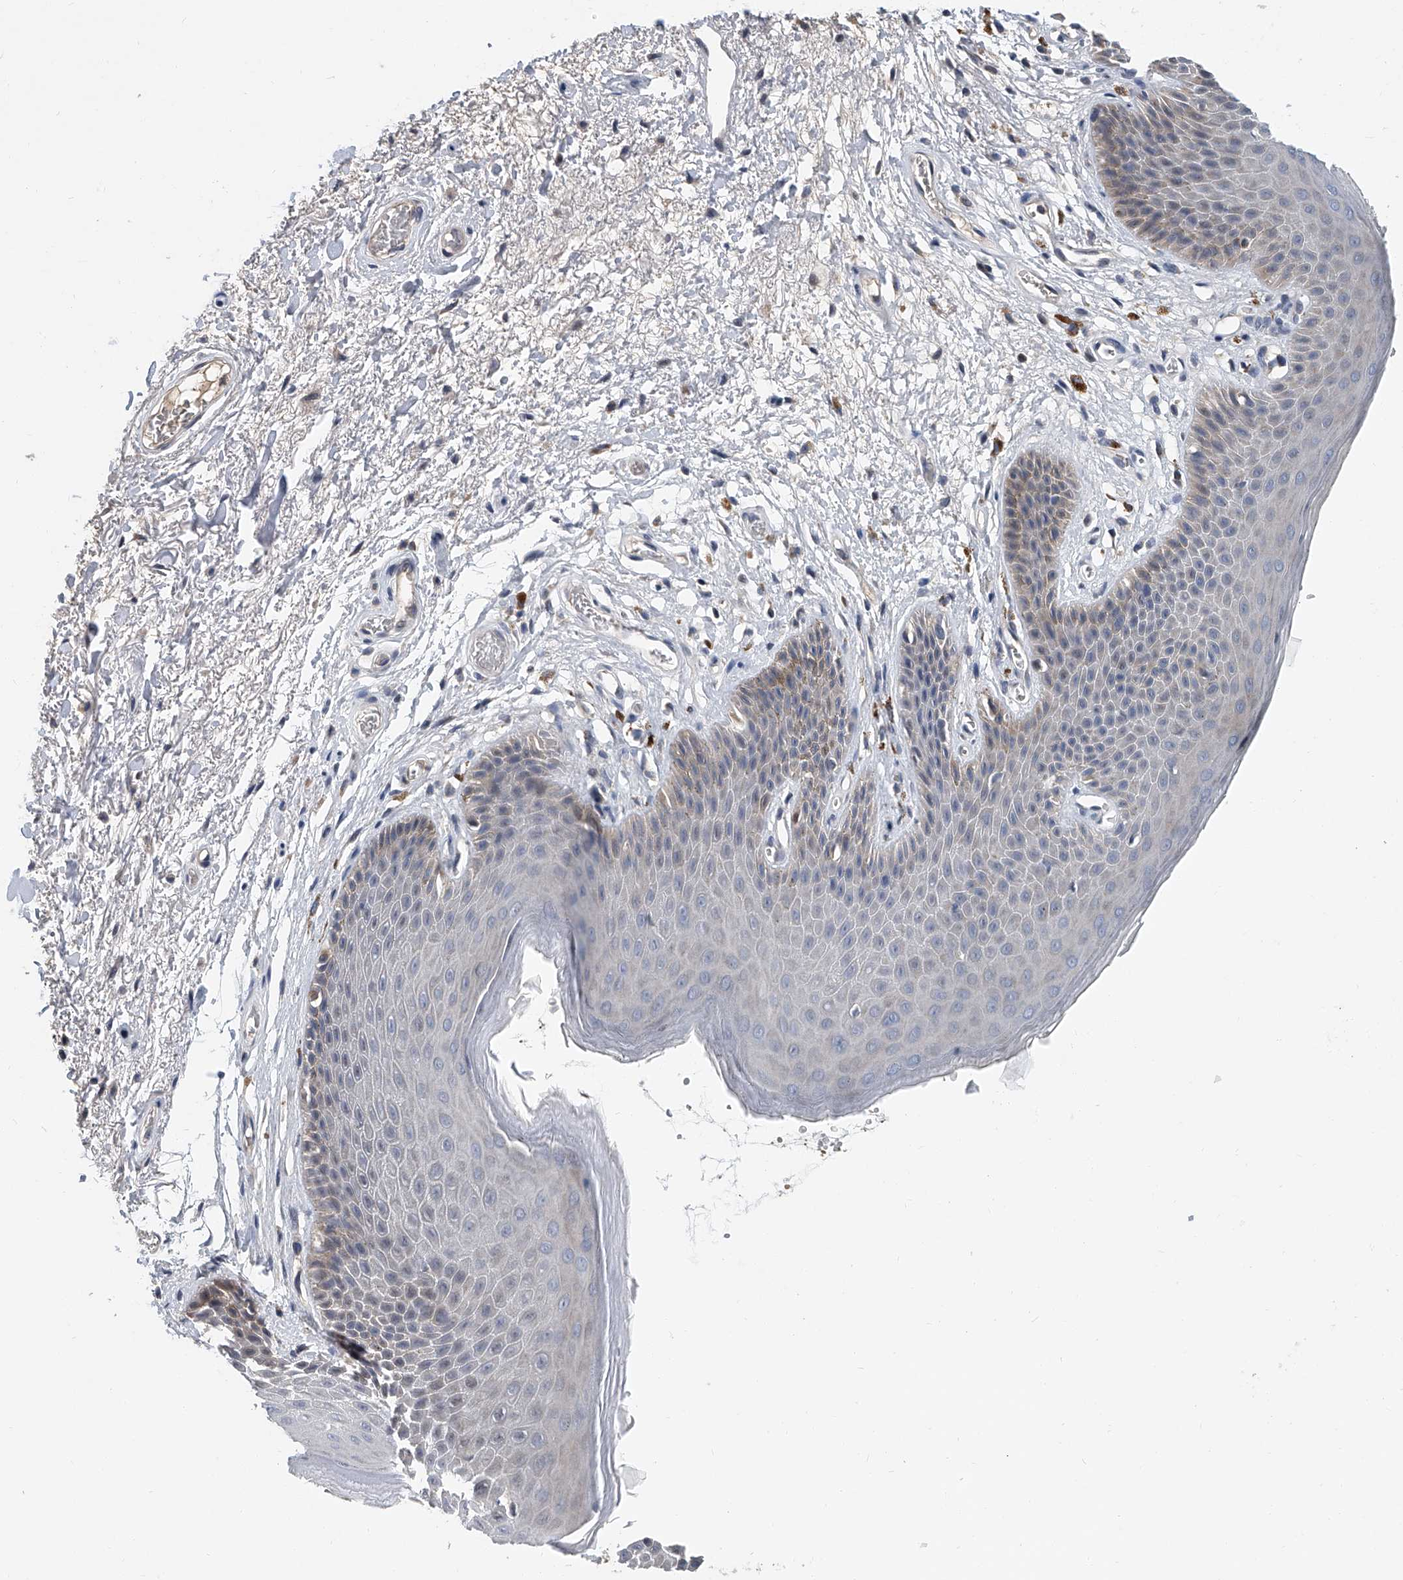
{"staining": {"intensity": "weak", "quantity": "<25%", "location": "cytoplasmic/membranous"}, "tissue": "skin", "cell_type": "Epidermal cells", "image_type": "normal", "snomed": [{"axis": "morphology", "description": "Normal tissue, NOS"}, {"axis": "topography", "description": "Anal"}], "caption": "Immunohistochemistry micrograph of unremarkable skin stained for a protein (brown), which displays no staining in epidermal cells. (Immunohistochemistry, brightfield microscopy, high magnification).", "gene": "CD200", "patient": {"sex": "male", "age": 74}}